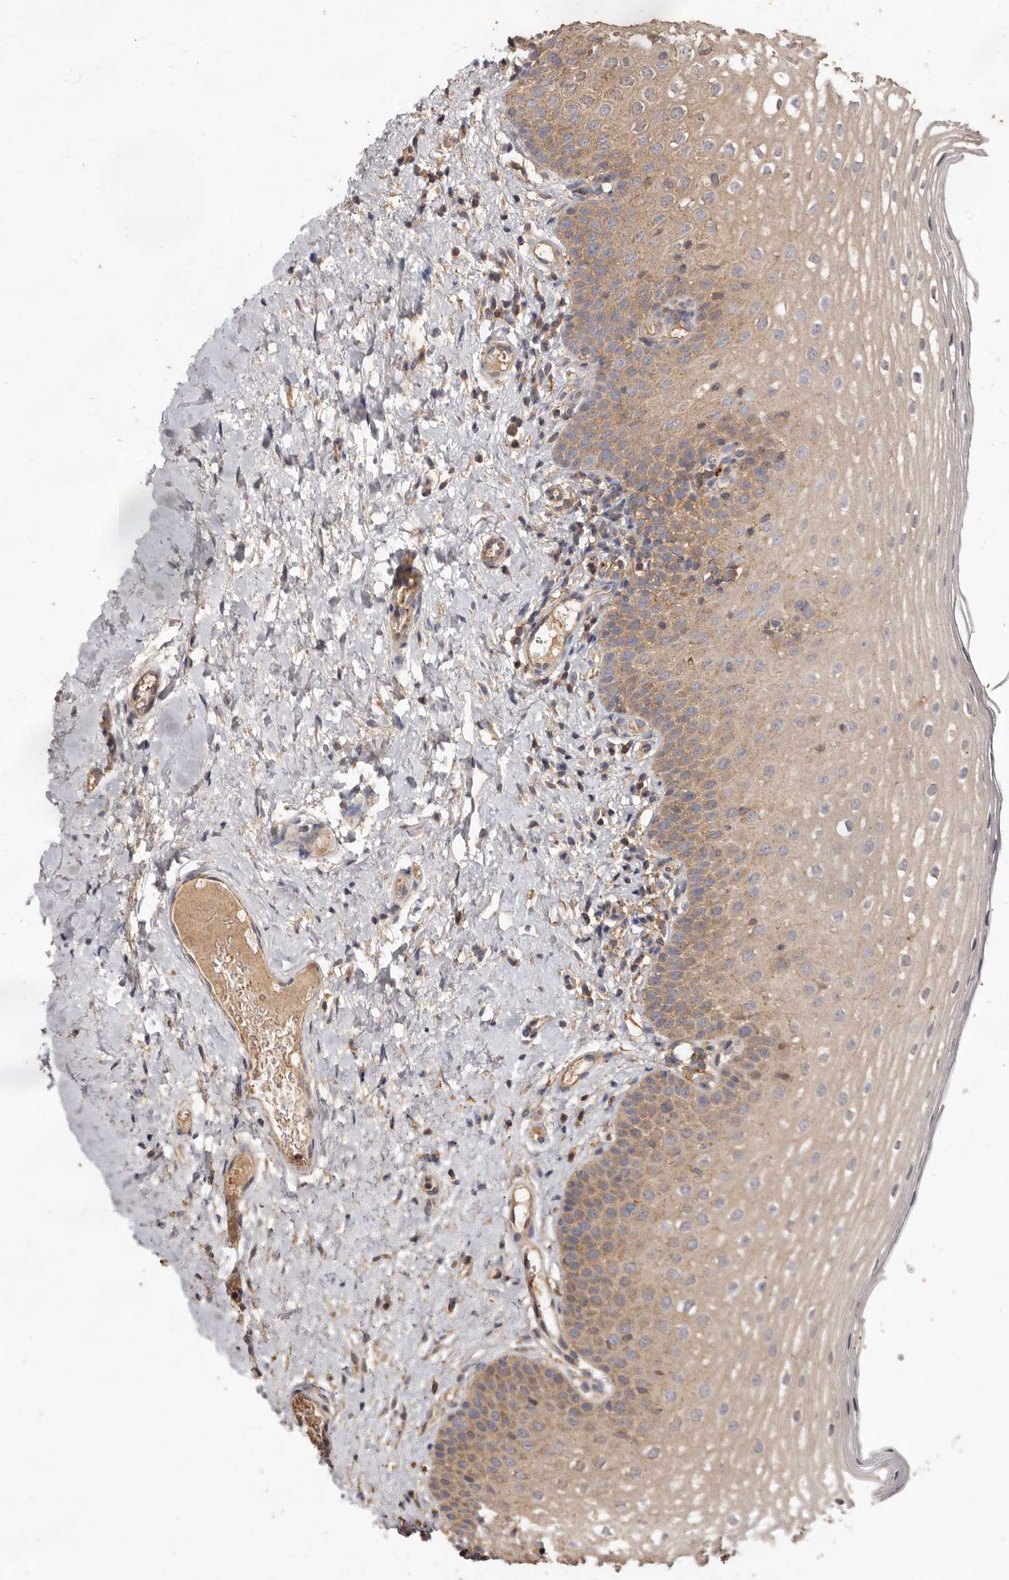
{"staining": {"intensity": "moderate", "quantity": "25%-75%", "location": "cytoplasmic/membranous"}, "tissue": "oral mucosa", "cell_type": "Squamous epithelial cells", "image_type": "normal", "snomed": [{"axis": "morphology", "description": "Normal tissue, NOS"}, {"axis": "topography", "description": "Oral tissue"}], "caption": "This is a histology image of IHC staining of unremarkable oral mucosa, which shows moderate staining in the cytoplasmic/membranous of squamous epithelial cells.", "gene": "RWDD1", "patient": {"sex": "female", "age": 56}}